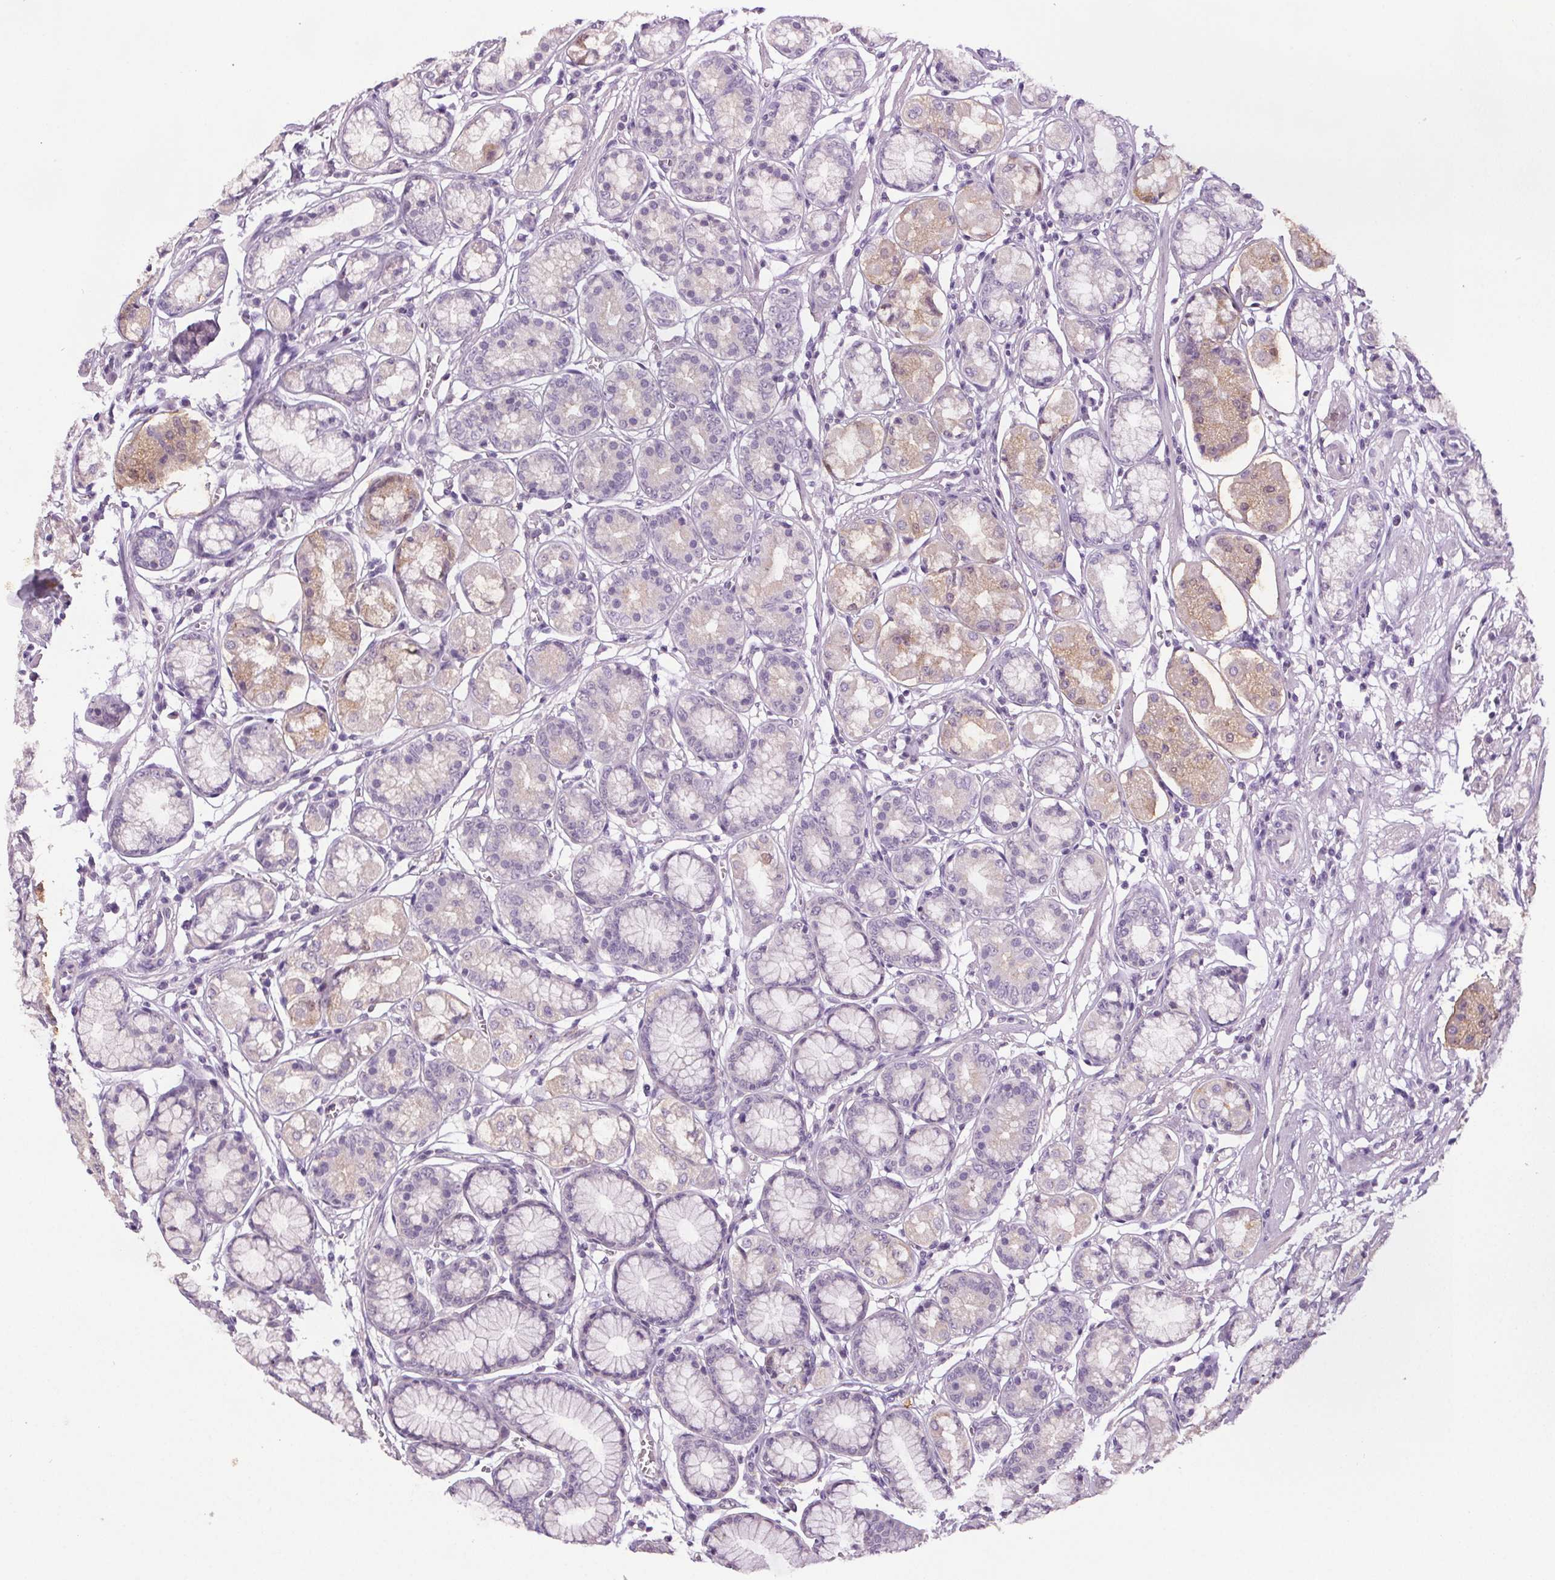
{"staining": {"intensity": "weak", "quantity": "<25%", "location": "cytoplasmic/membranous"}, "tissue": "stomach", "cell_type": "Glandular cells", "image_type": "normal", "snomed": [{"axis": "morphology", "description": "Normal tissue, NOS"}, {"axis": "topography", "description": "Stomach"}, {"axis": "topography", "description": "Stomach, lower"}], "caption": "Immunohistochemistry (IHC) of normal stomach displays no staining in glandular cells. (Stains: DAB immunohistochemistry (IHC) with hematoxylin counter stain, Microscopy: brightfield microscopy at high magnification).", "gene": "GPIHBP1", "patient": {"sex": "male", "age": 76}}